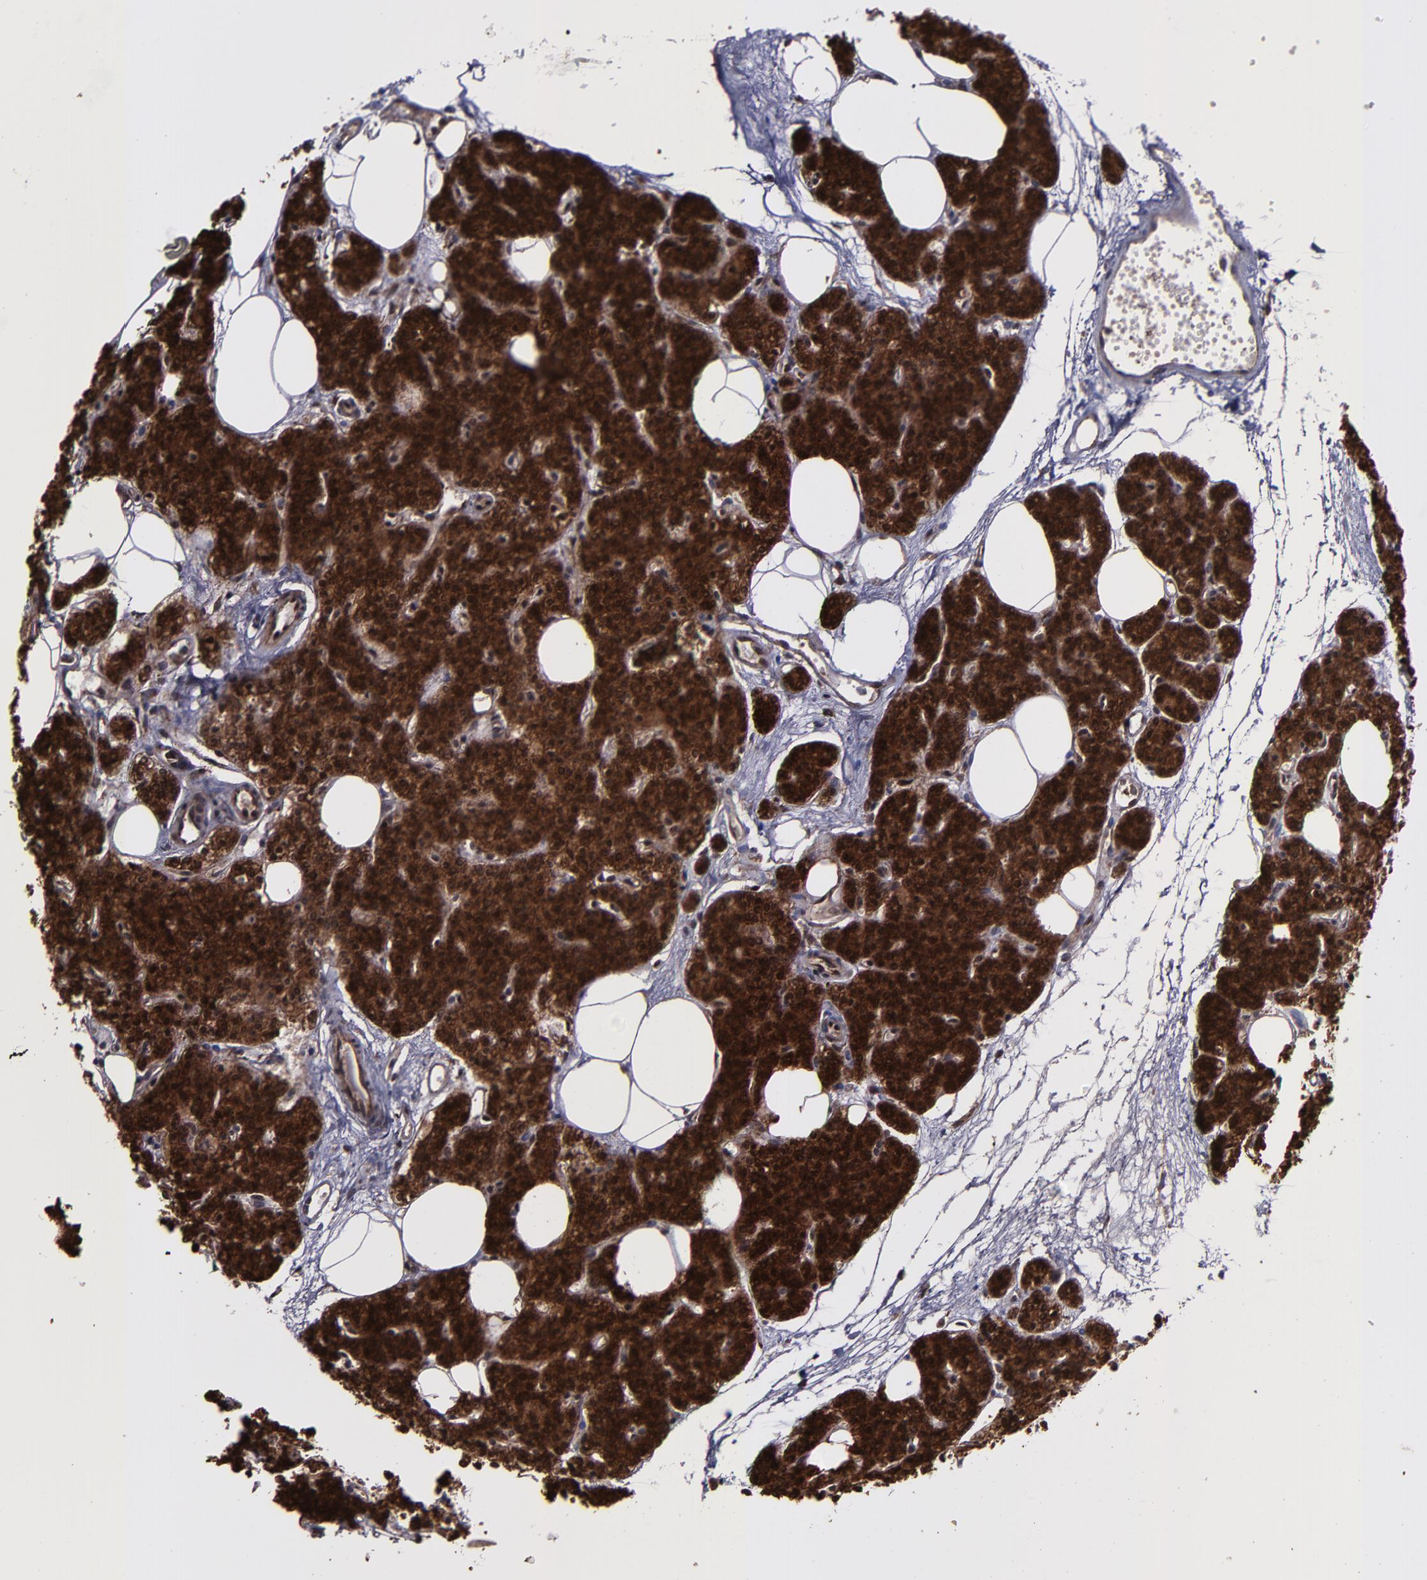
{"staining": {"intensity": "strong", "quantity": ">75%", "location": "cytoplasmic/membranous,nuclear"}, "tissue": "parathyroid gland", "cell_type": "Glandular cells", "image_type": "normal", "snomed": [{"axis": "morphology", "description": "Normal tissue, NOS"}, {"axis": "topography", "description": "Parathyroid gland"}], "caption": "This image reveals immunohistochemistry (IHC) staining of benign human parathyroid gland, with high strong cytoplasmic/membranous,nuclear staining in approximately >75% of glandular cells.", "gene": "EIF4ENIF1", "patient": {"sex": "male", "age": 24}}